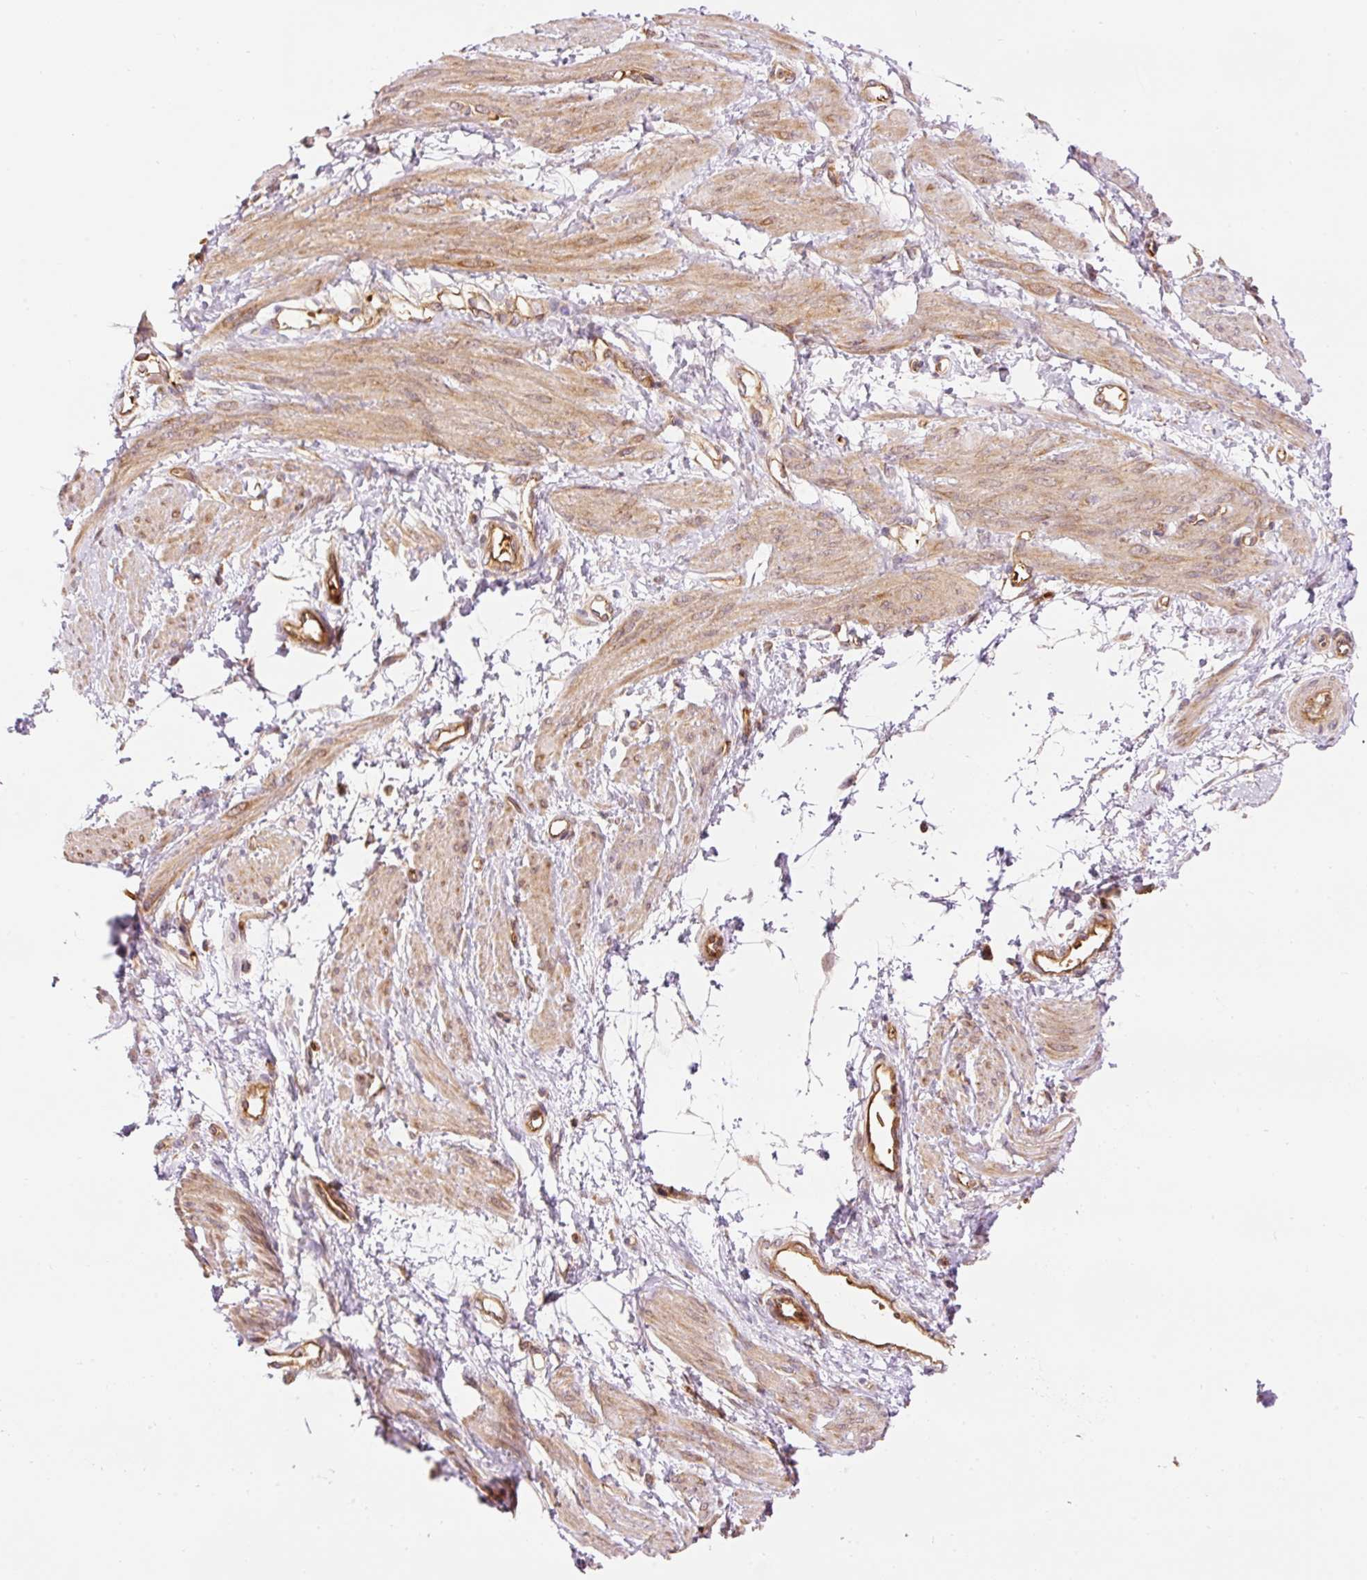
{"staining": {"intensity": "moderate", "quantity": "25%-75%", "location": "cytoplasmic/membranous"}, "tissue": "smooth muscle", "cell_type": "Smooth muscle cells", "image_type": "normal", "snomed": [{"axis": "morphology", "description": "Normal tissue, NOS"}, {"axis": "topography", "description": "Smooth muscle"}, {"axis": "topography", "description": "Uterus"}], "caption": "A high-resolution micrograph shows immunohistochemistry staining of normal smooth muscle, which exhibits moderate cytoplasmic/membranous expression in about 25%-75% of smooth muscle cells. Ihc stains the protein of interest in brown and the nuclei are stained blue.", "gene": "ADCY4", "patient": {"sex": "female", "age": 39}}